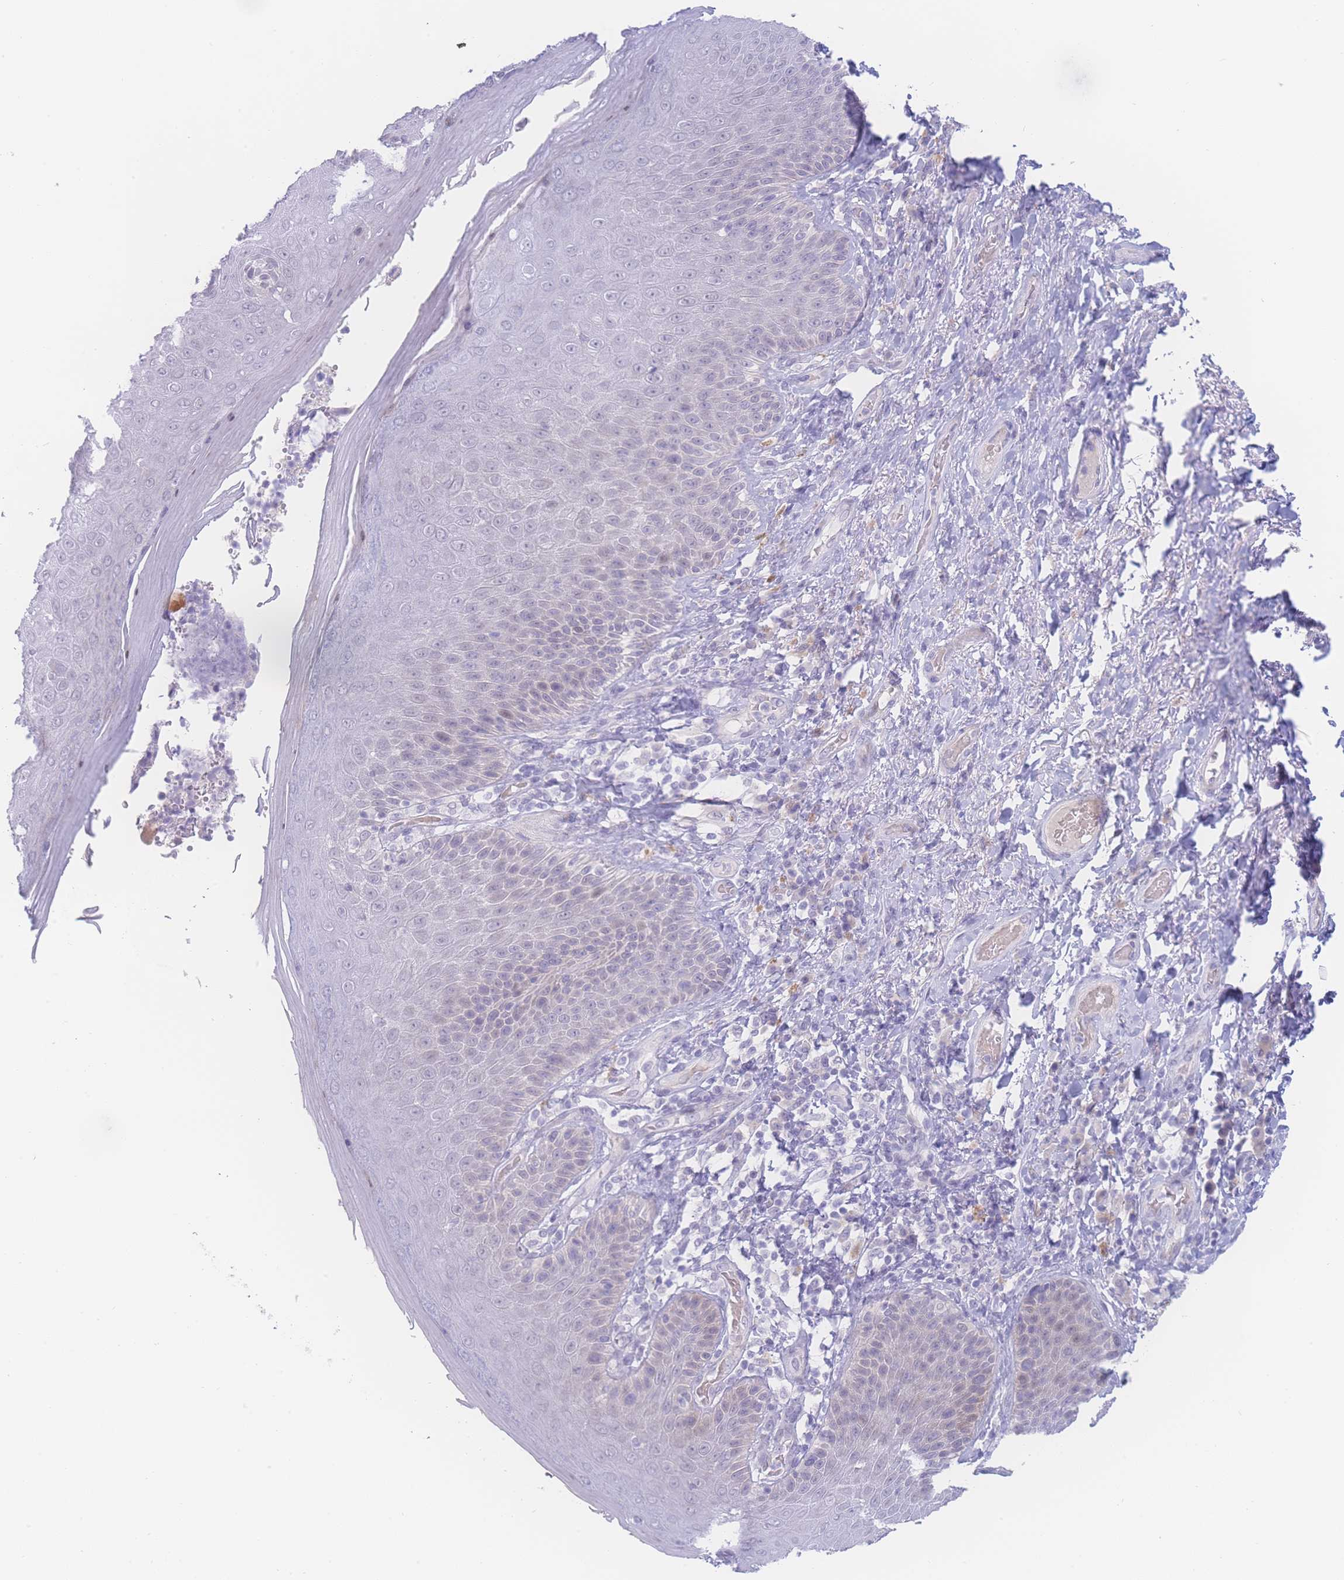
{"staining": {"intensity": "weak", "quantity": "<25%", "location": "cytoplasmic/membranous"}, "tissue": "skin", "cell_type": "Epidermal cells", "image_type": "normal", "snomed": [{"axis": "morphology", "description": "Normal tissue, NOS"}, {"axis": "topography", "description": "Anal"}], "caption": "A micrograph of skin stained for a protein shows no brown staining in epidermal cells. Nuclei are stained in blue.", "gene": "PRSS22", "patient": {"sex": "female", "age": 89}}